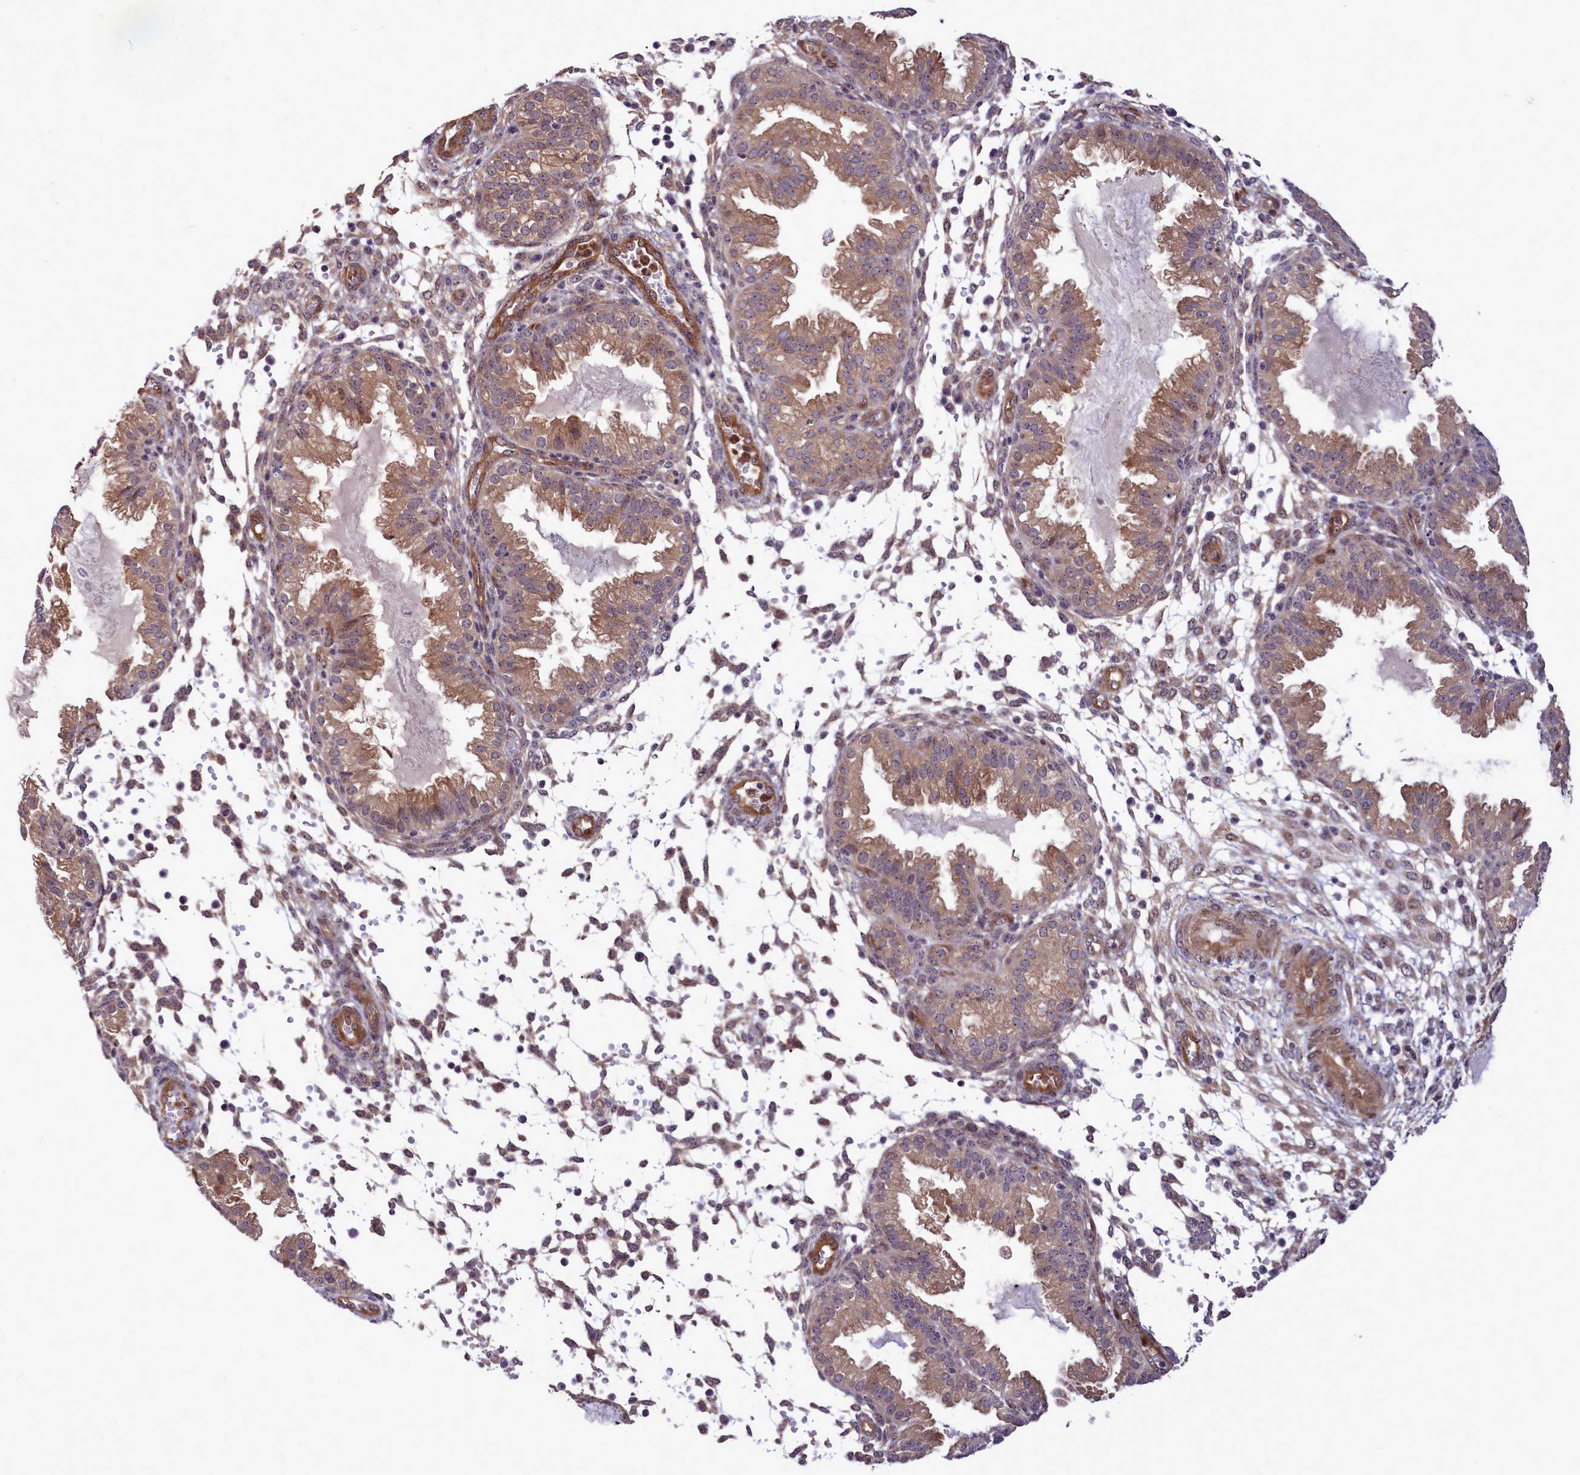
{"staining": {"intensity": "weak", "quantity": "<25%", "location": "cytoplasmic/membranous"}, "tissue": "endometrium", "cell_type": "Cells in endometrial stroma", "image_type": "normal", "snomed": [{"axis": "morphology", "description": "Normal tissue, NOS"}, {"axis": "topography", "description": "Endometrium"}], "caption": "An image of endometrium stained for a protein shows no brown staining in cells in endometrial stroma. (DAB IHC visualized using brightfield microscopy, high magnification).", "gene": "BCAR1", "patient": {"sex": "female", "age": 33}}